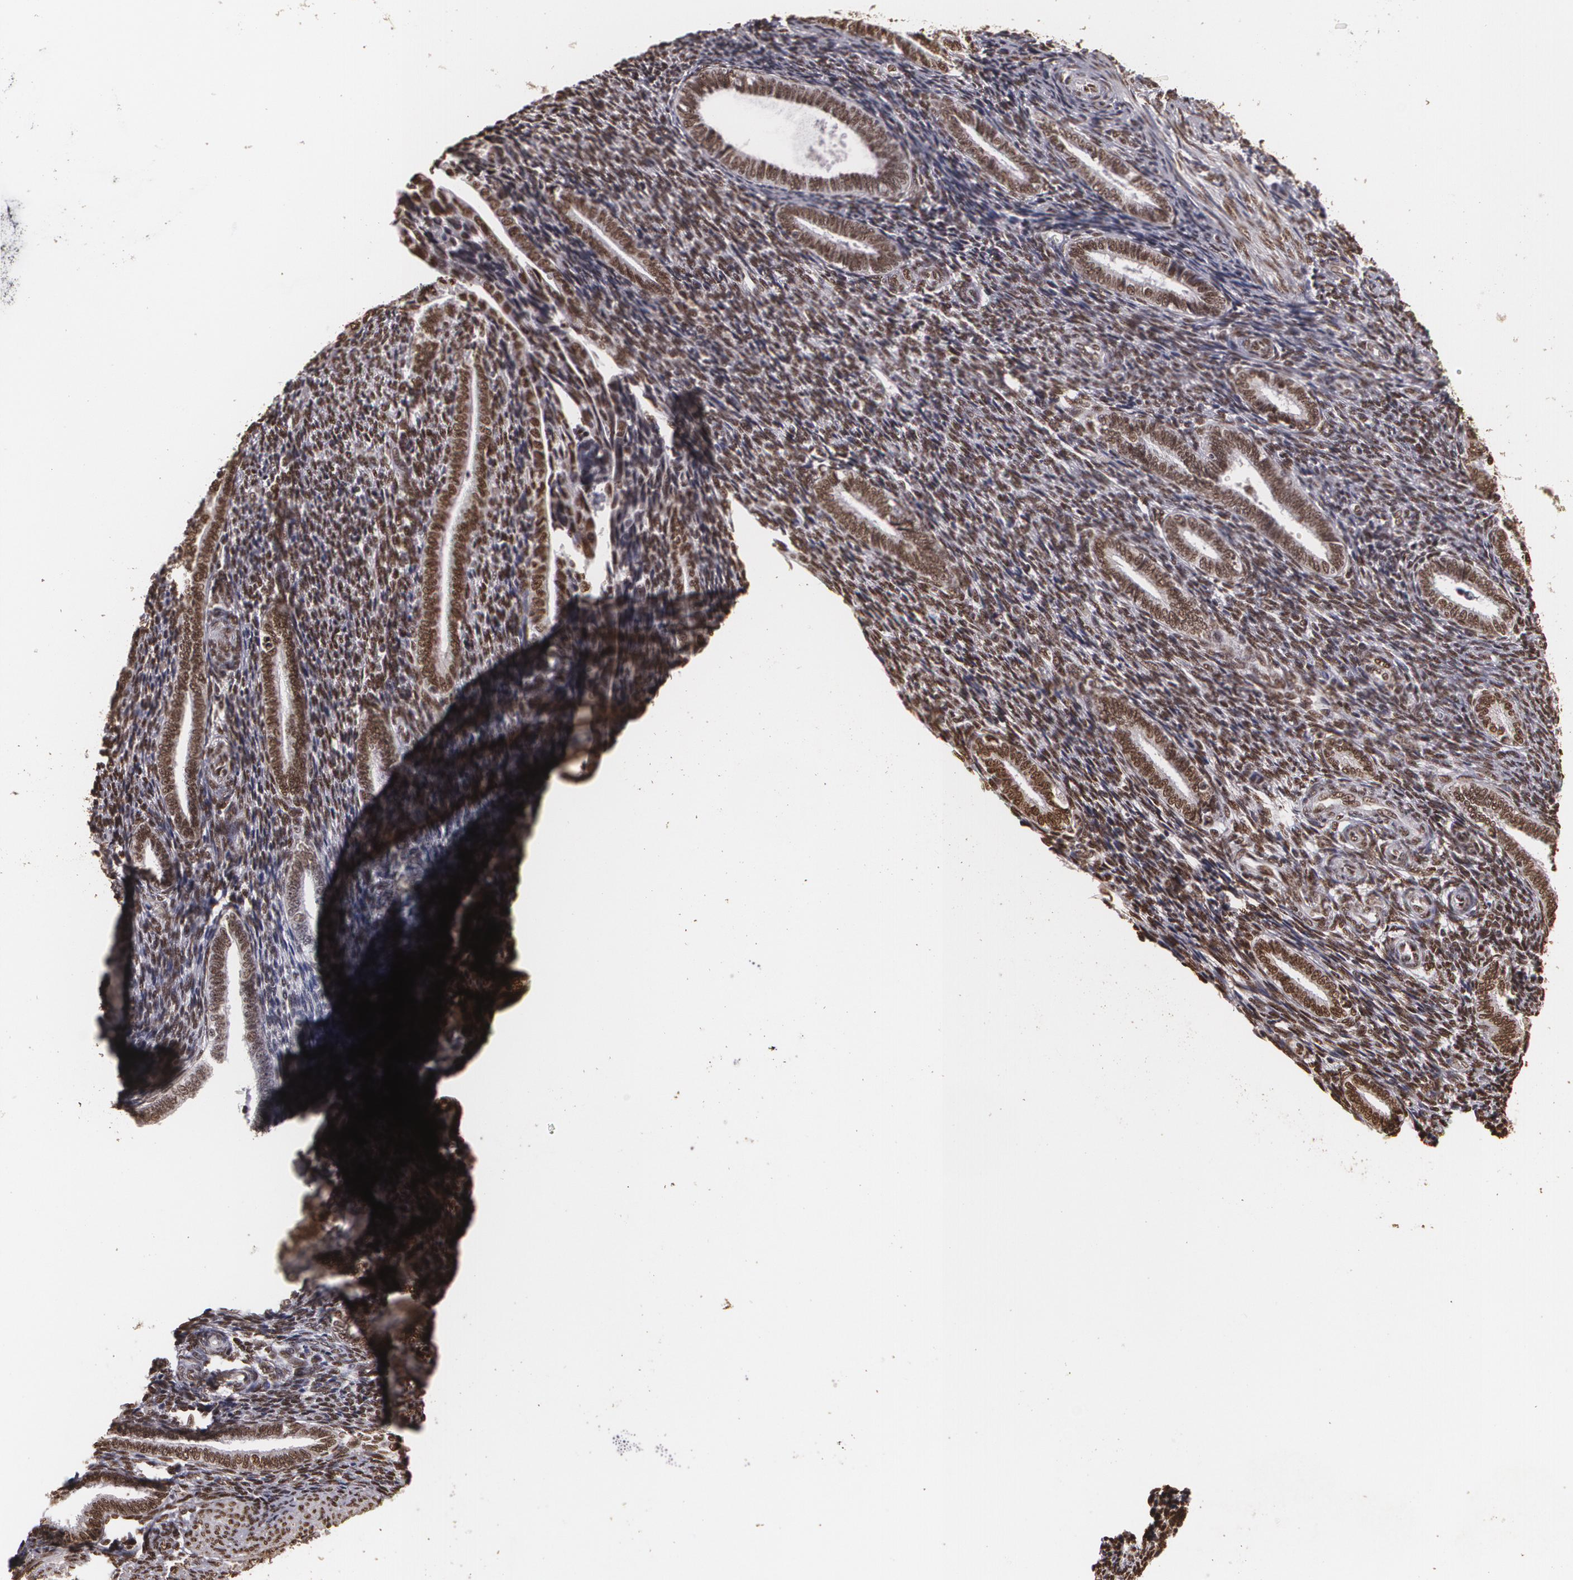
{"staining": {"intensity": "strong", "quantity": ">75%", "location": "nuclear"}, "tissue": "endometrium", "cell_type": "Cells in endometrial stroma", "image_type": "normal", "snomed": [{"axis": "morphology", "description": "Normal tissue, NOS"}, {"axis": "topography", "description": "Endometrium"}], "caption": "High-magnification brightfield microscopy of normal endometrium stained with DAB (brown) and counterstained with hematoxylin (blue). cells in endometrial stroma exhibit strong nuclear staining is appreciated in about>75% of cells.", "gene": "RCOR1", "patient": {"sex": "female", "age": 27}}